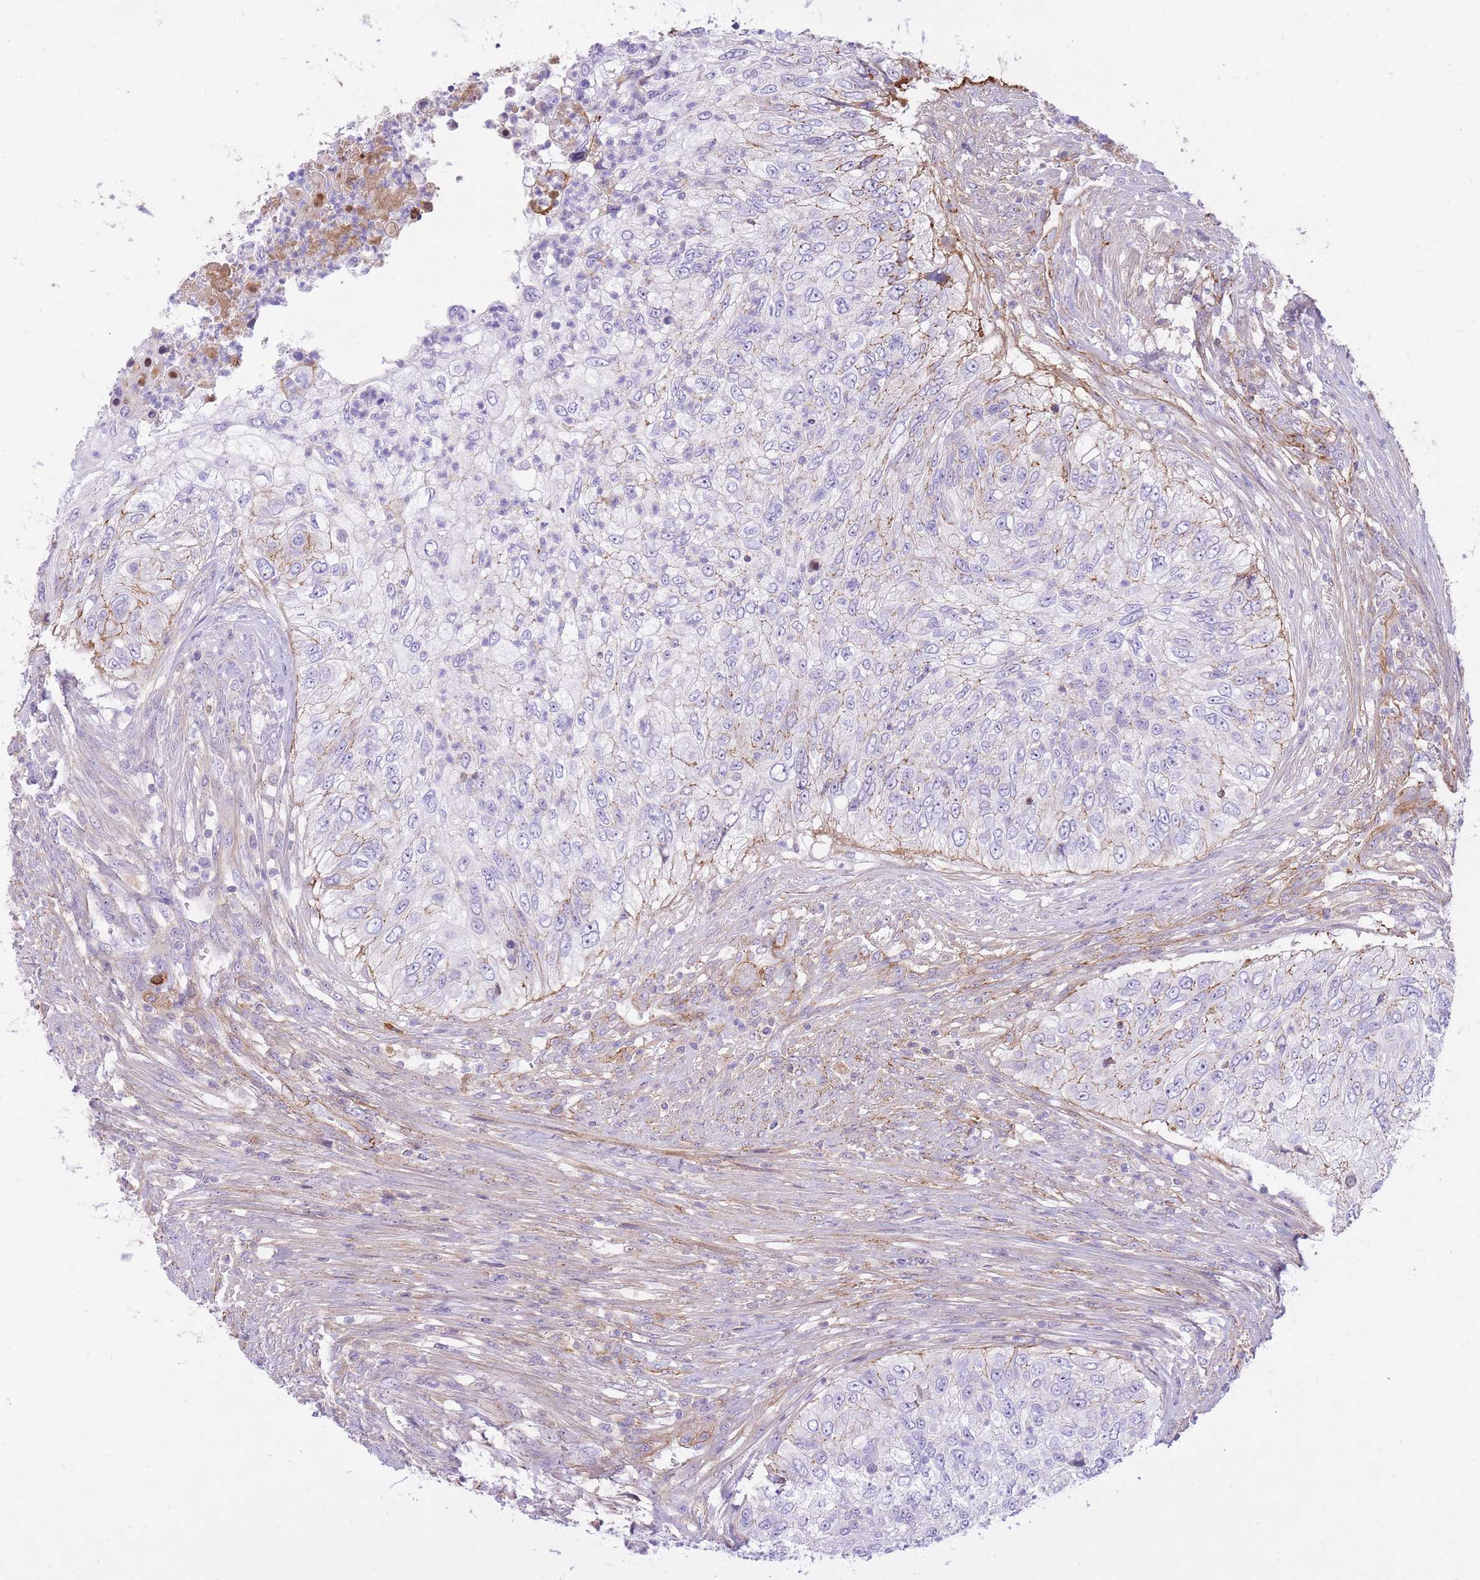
{"staining": {"intensity": "negative", "quantity": "none", "location": "none"}, "tissue": "urothelial cancer", "cell_type": "Tumor cells", "image_type": "cancer", "snomed": [{"axis": "morphology", "description": "Urothelial carcinoma, High grade"}, {"axis": "topography", "description": "Urinary bladder"}], "caption": "Urothelial cancer was stained to show a protein in brown. There is no significant positivity in tumor cells.", "gene": "HRG", "patient": {"sex": "female", "age": 60}}